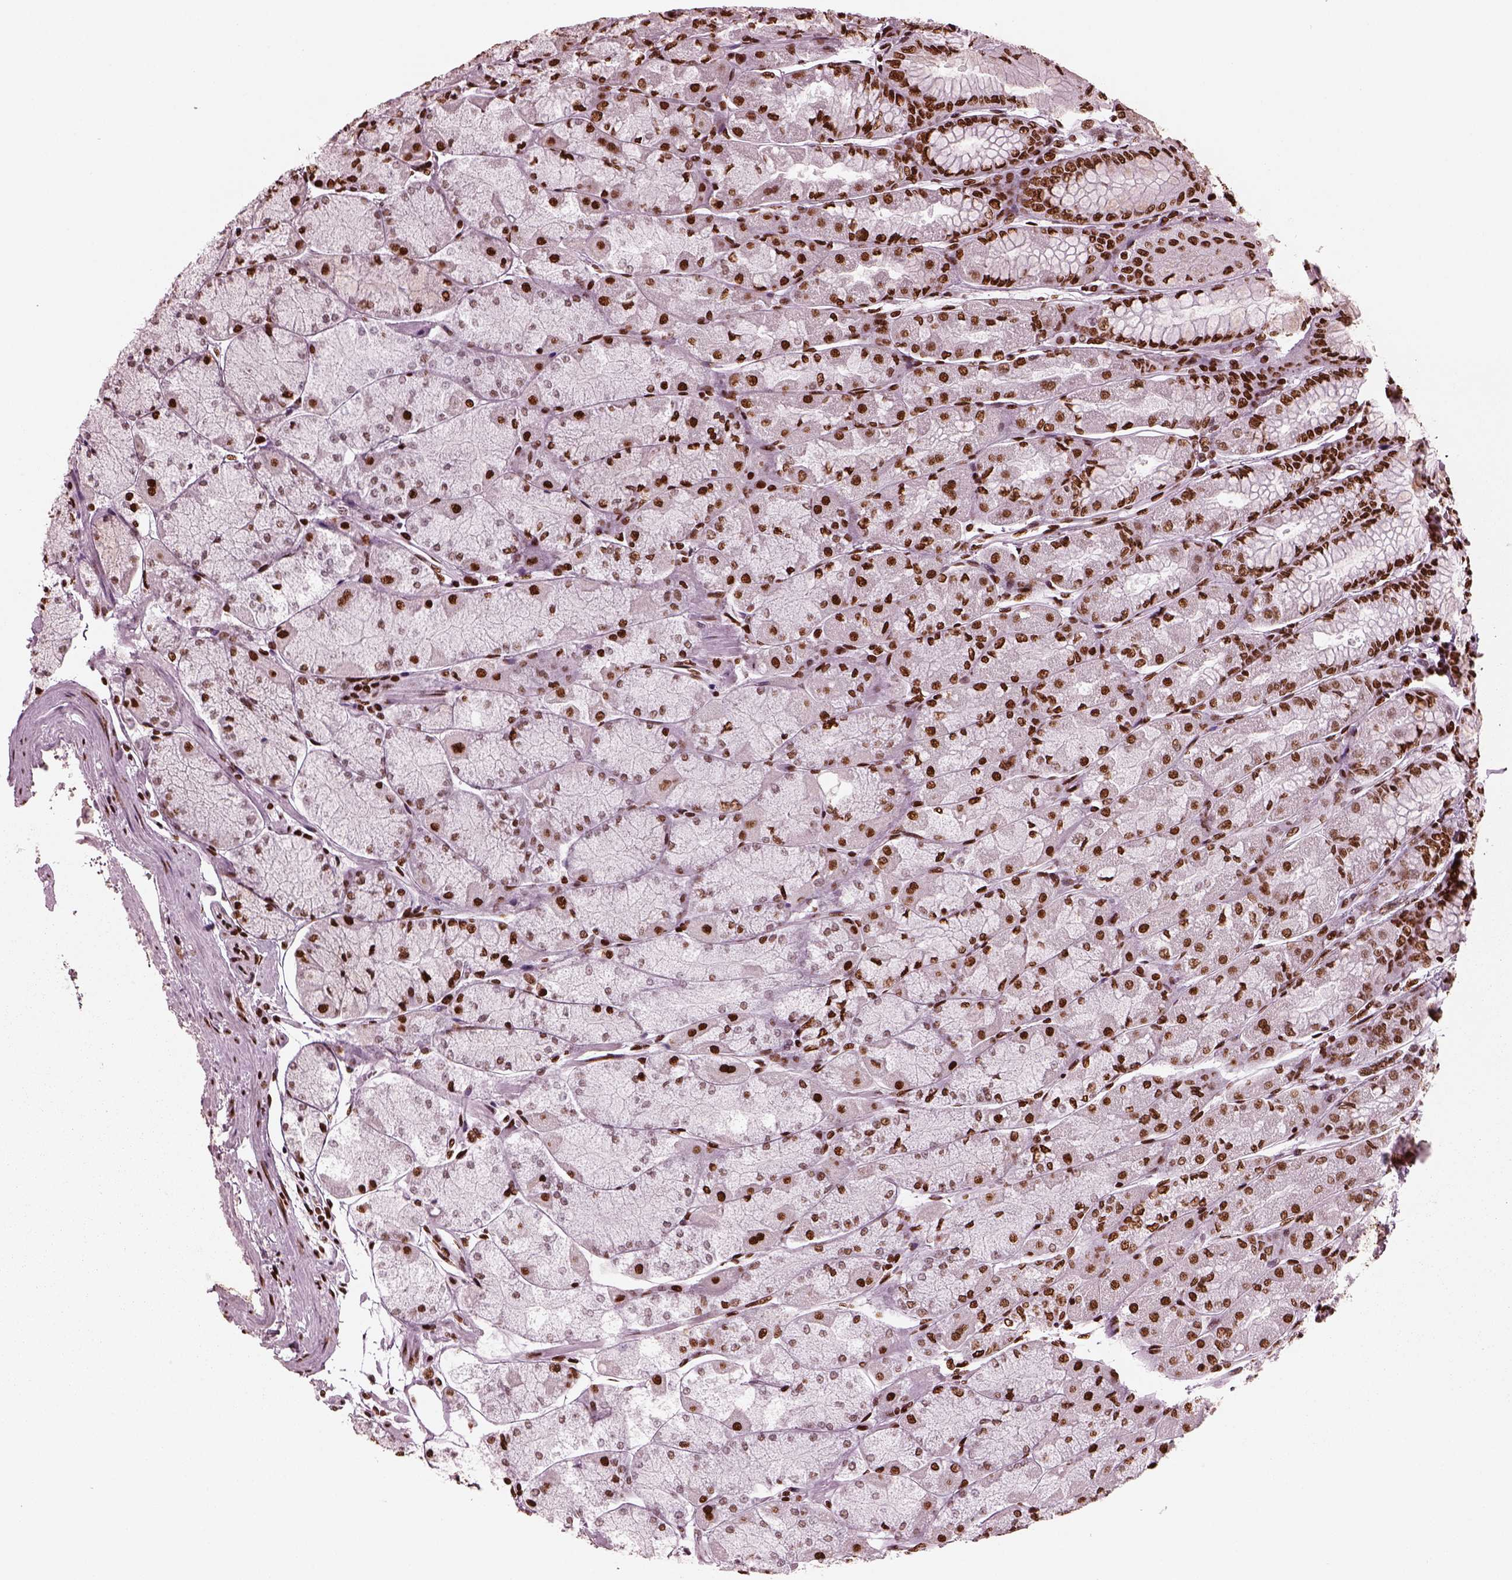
{"staining": {"intensity": "strong", "quantity": ">75%", "location": "nuclear"}, "tissue": "stomach", "cell_type": "Glandular cells", "image_type": "normal", "snomed": [{"axis": "morphology", "description": "Normal tissue, NOS"}, {"axis": "topography", "description": "Stomach, upper"}], "caption": "Brown immunohistochemical staining in benign human stomach reveals strong nuclear positivity in approximately >75% of glandular cells.", "gene": "CBFA2T3", "patient": {"sex": "male", "age": 60}}